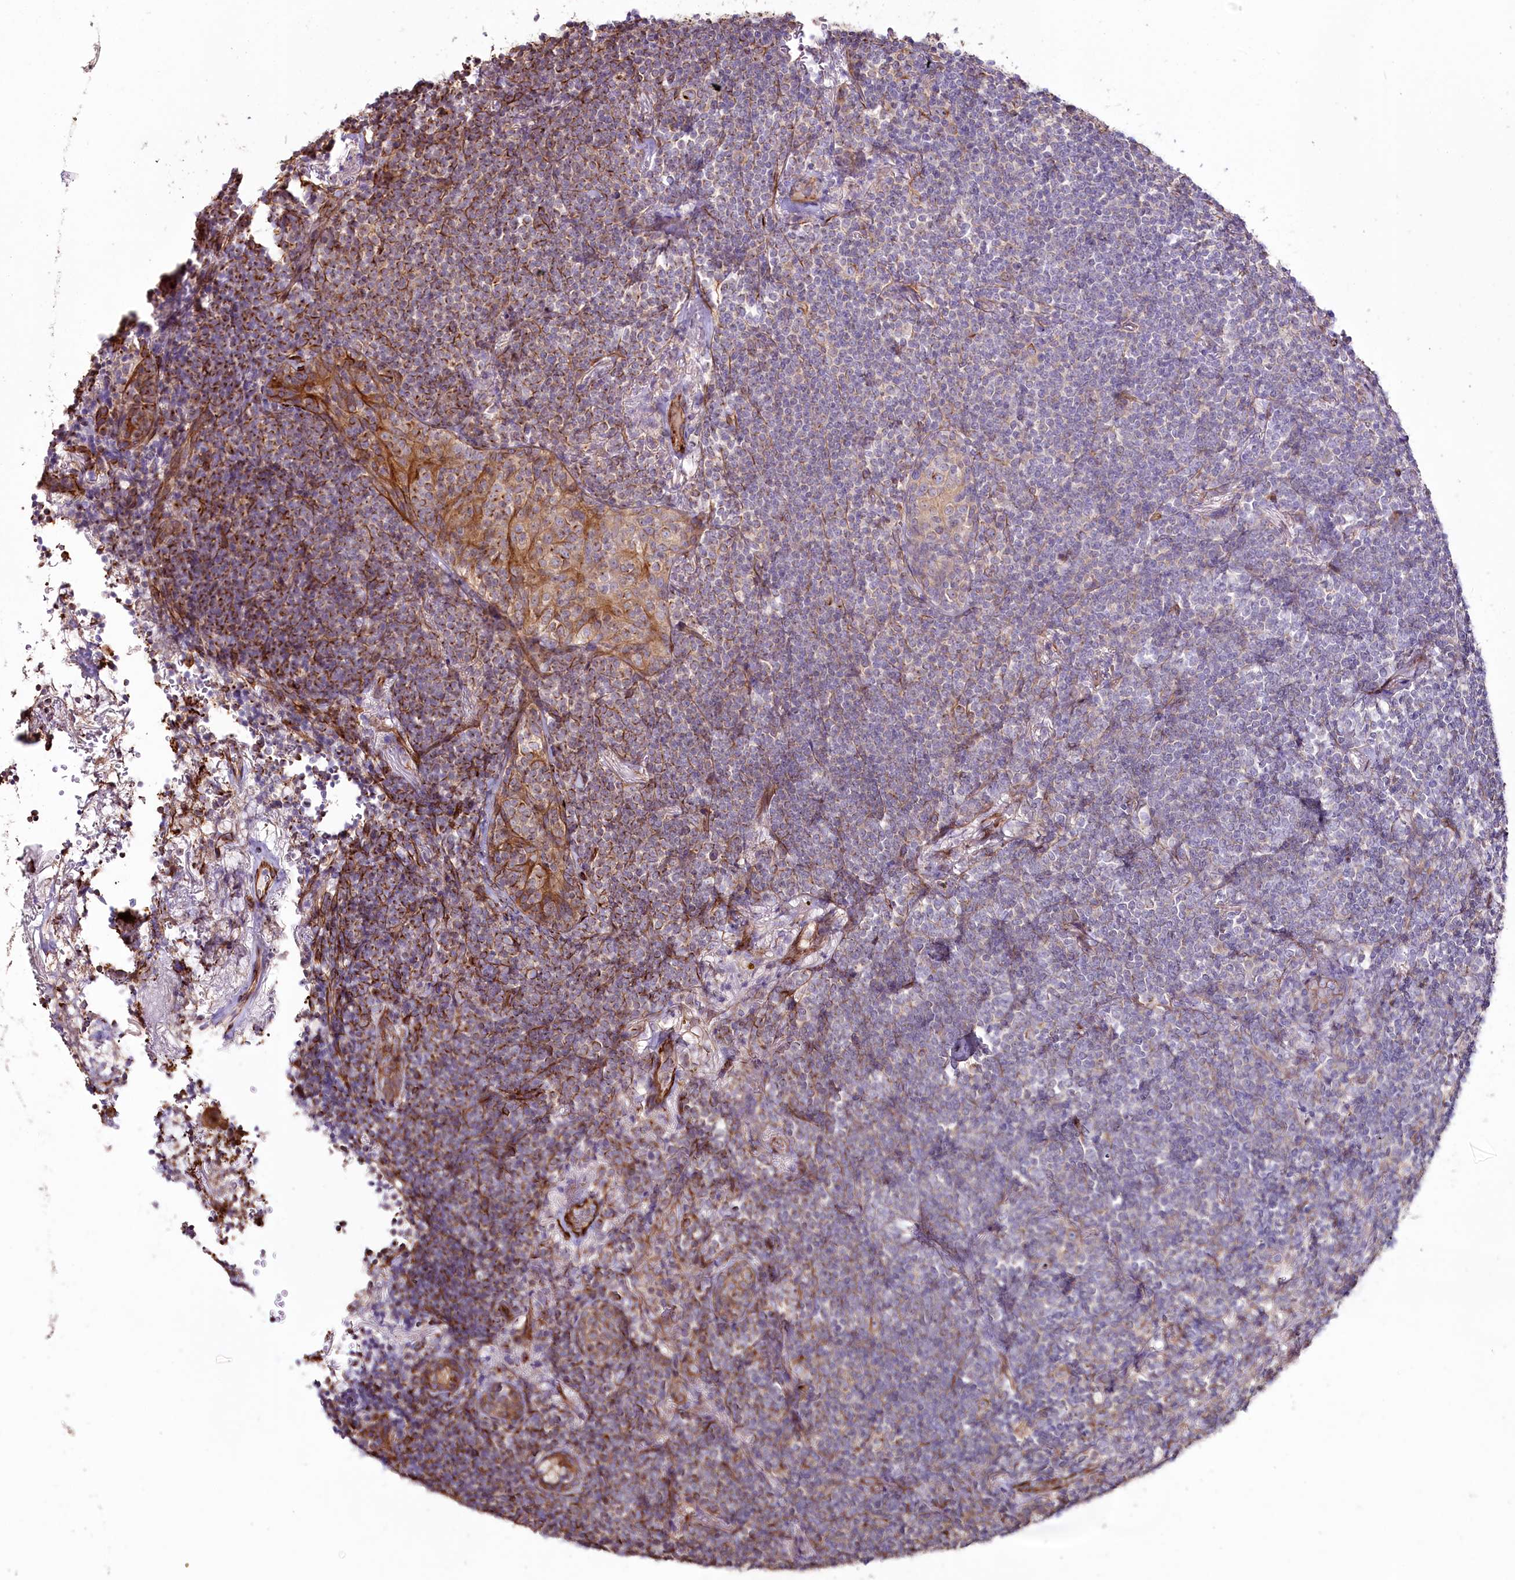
{"staining": {"intensity": "negative", "quantity": "none", "location": "none"}, "tissue": "lymphoma", "cell_type": "Tumor cells", "image_type": "cancer", "snomed": [{"axis": "morphology", "description": "Malignant lymphoma, non-Hodgkin's type, Low grade"}, {"axis": "topography", "description": "Lung"}], "caption": "Tumor cells show no significant protein expression in lymphoma.", "gene": "SUMF1", "patient": {"sex": "female", "age": 71}}